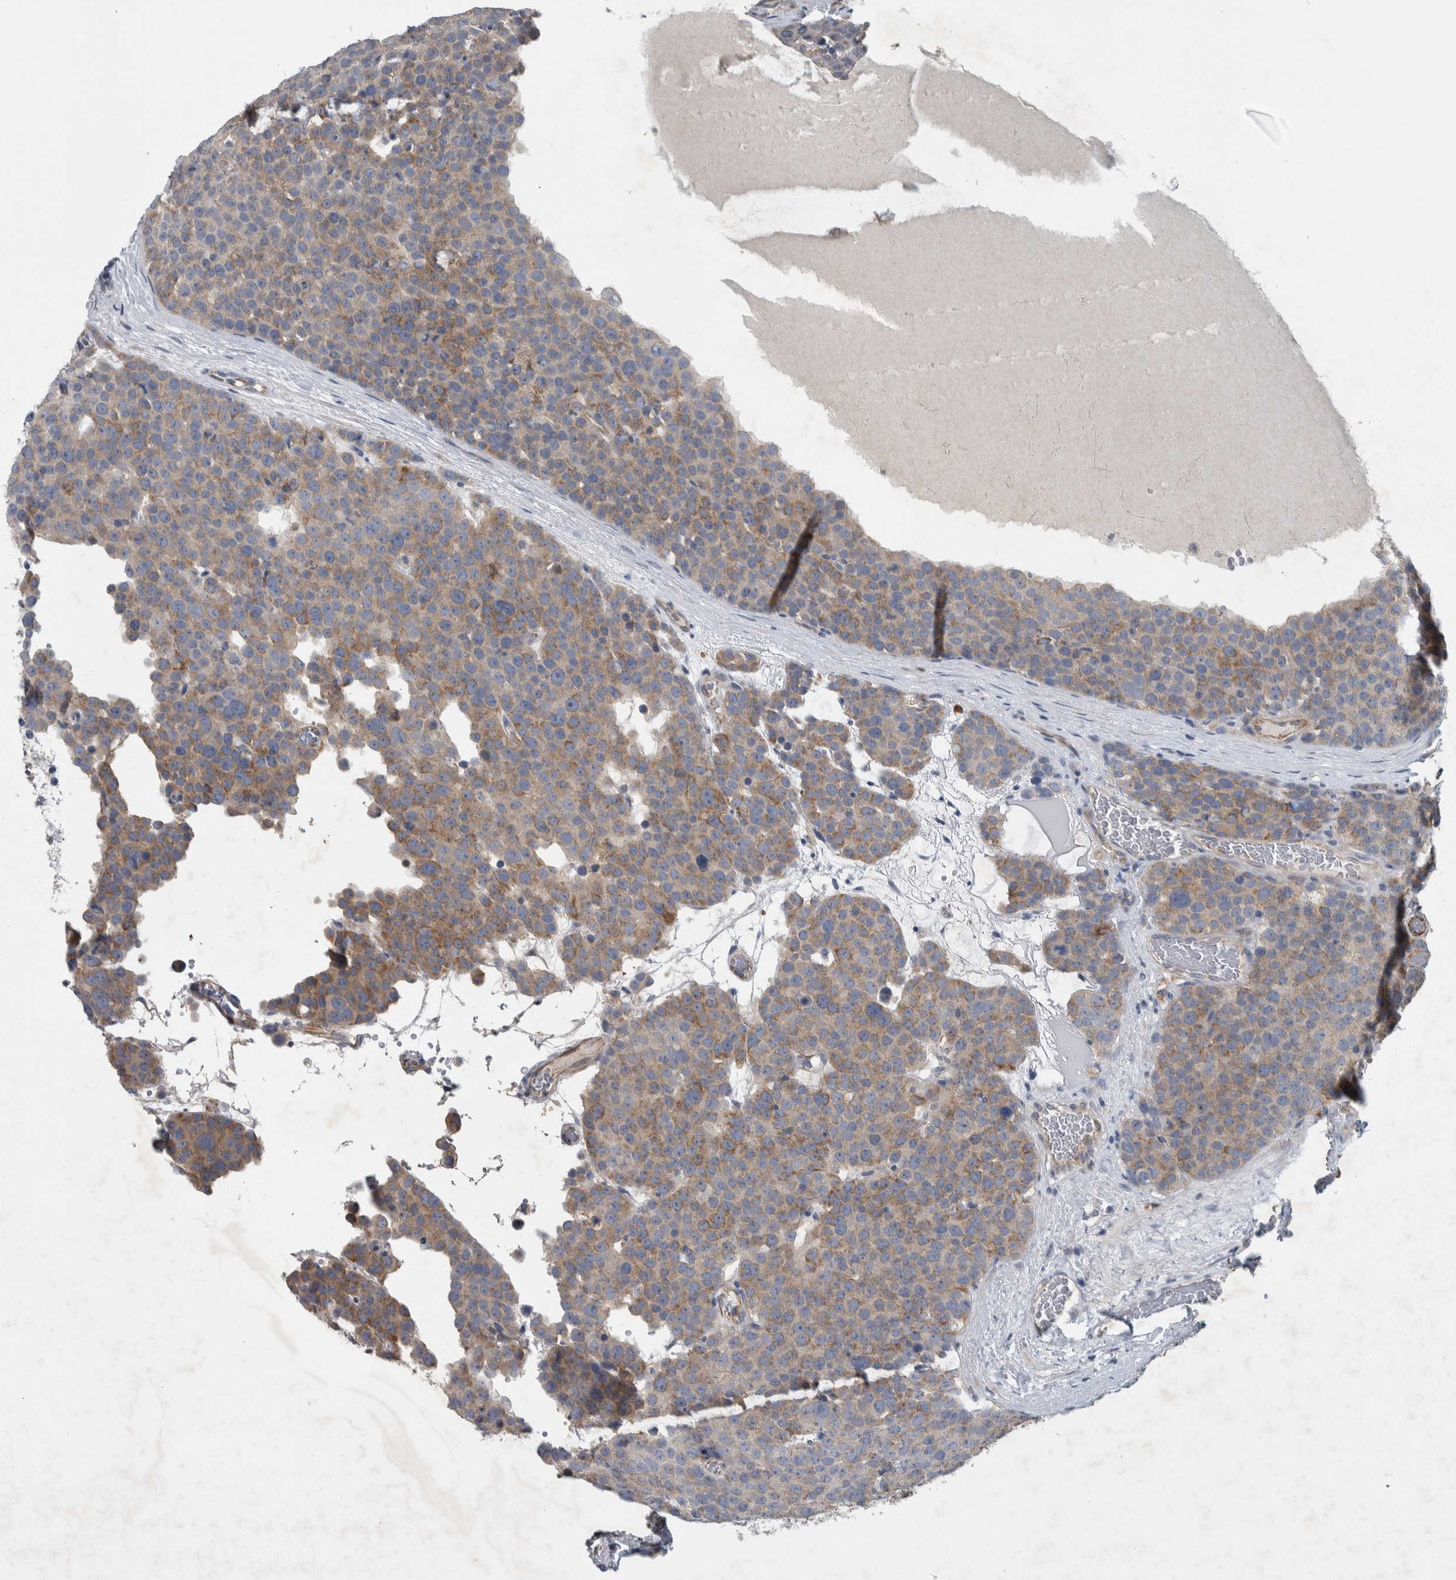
{"staining": {"intensity": "moderate", "quantity": ">75%", "location": "cytoplasmic/membranous"}, "tissue": "testis cancer", "cell_type": "Tumor cells", "image_type": "cancer", "snomed": [{"axis": "morphology", "description": "Seminoma, NOS"}, {"axis": "topography", "description": "Testis"}], "caption": "Human seminoma (testis) stained with a brown dye shows moderate cytoplasmic/membranous positive staining in approximately >75% of tumor cells.", "gene": "NT5C2", "patient": {"sex": "male", "age": 71}}